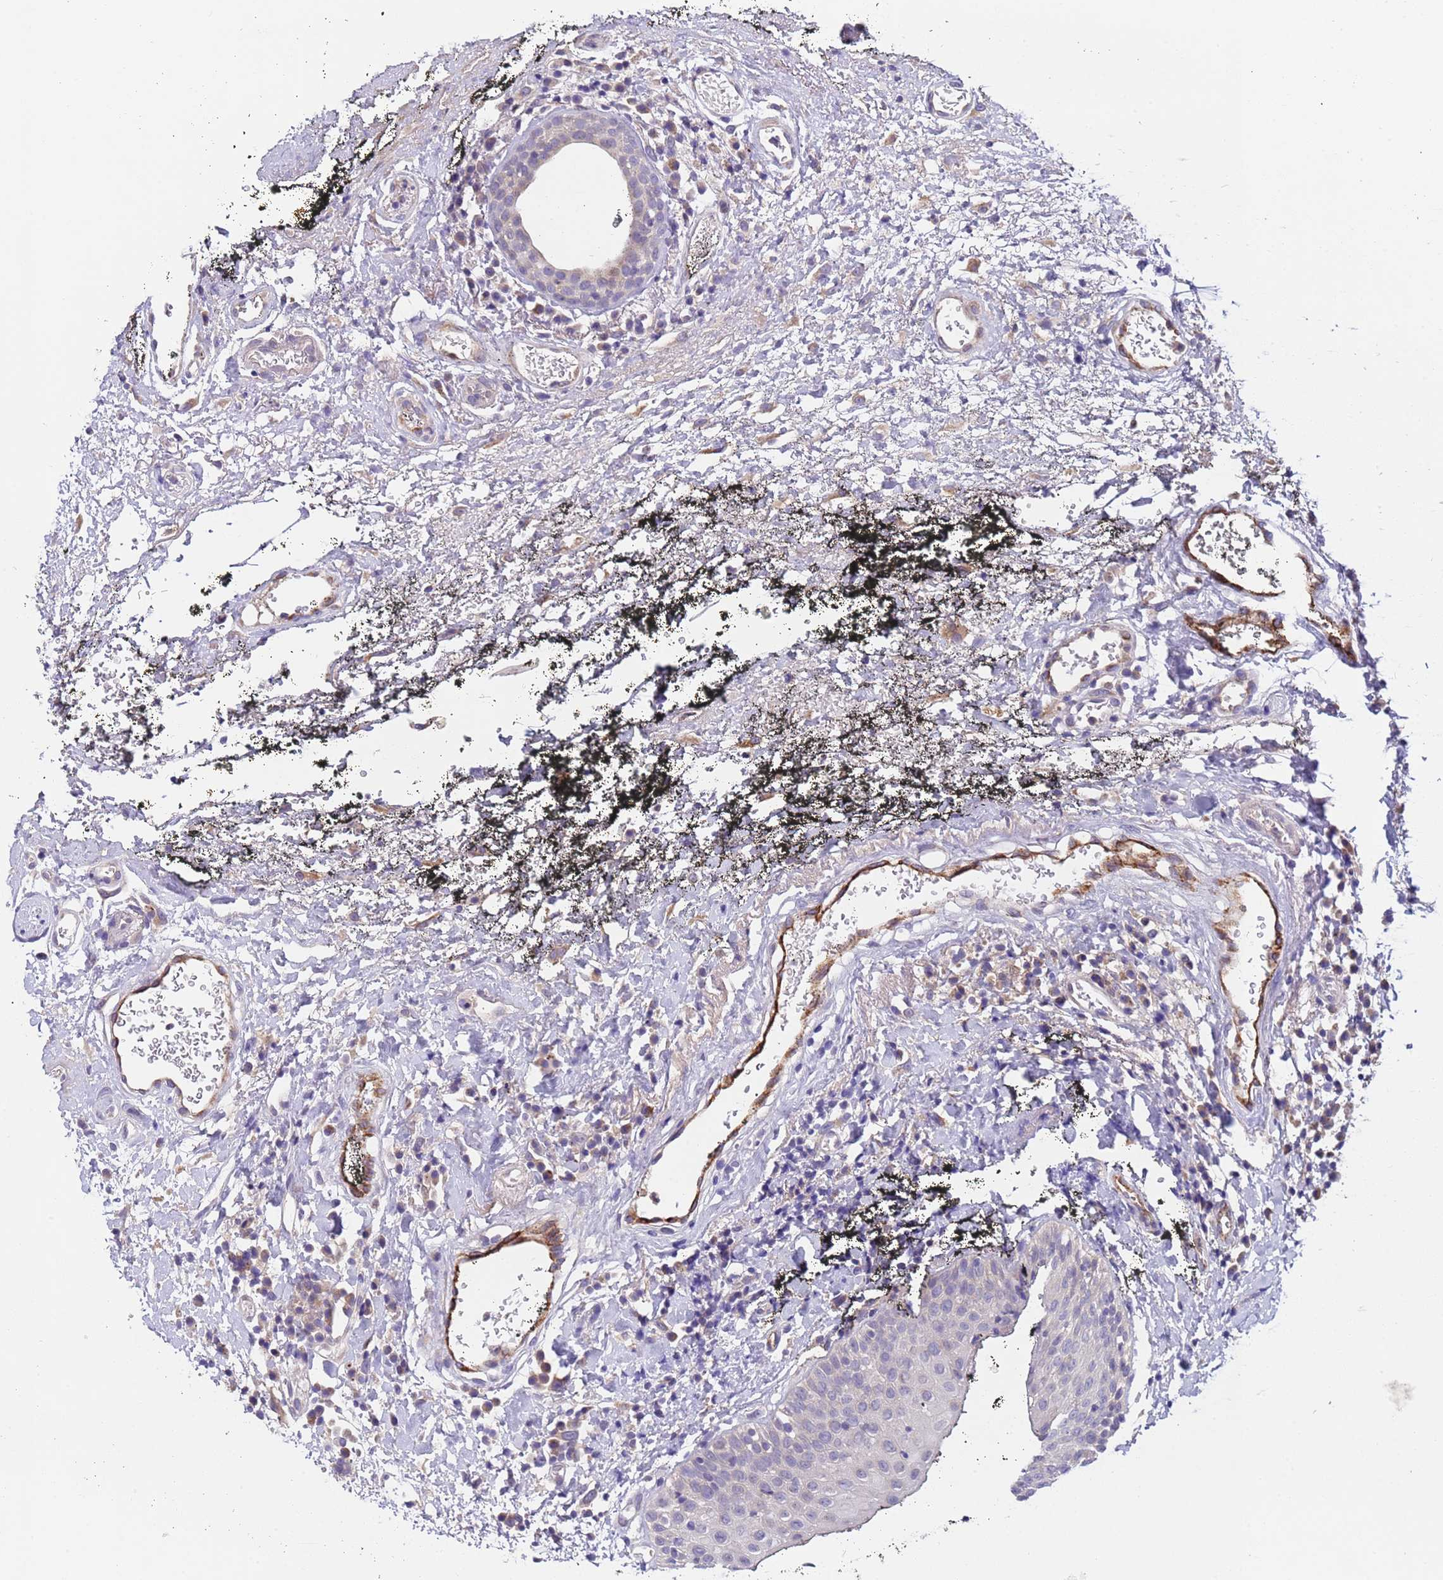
{"staining": {"intensity": "negative", "quantity": "none", "location": "none"}, "tissue": "oral mucosa", "cell_type": "Squamous epithelial cells", "image_type": "normal", "snomed": [{"axis": "morphology", "description": "Normal tissue, NOS"}, {"axis": "topography", "description": "Oral tissue"}], "caption": "Immunohistochemistry histopathology image of unremarkable oral mucosa: human oral mucosa stained with DAB (3,3'-diaminobenzidine) exhibits no significant protein expression in squamous epithelial cells.", "gene": "ZNF248", "patient": {"sex": "male", "age": 74}}